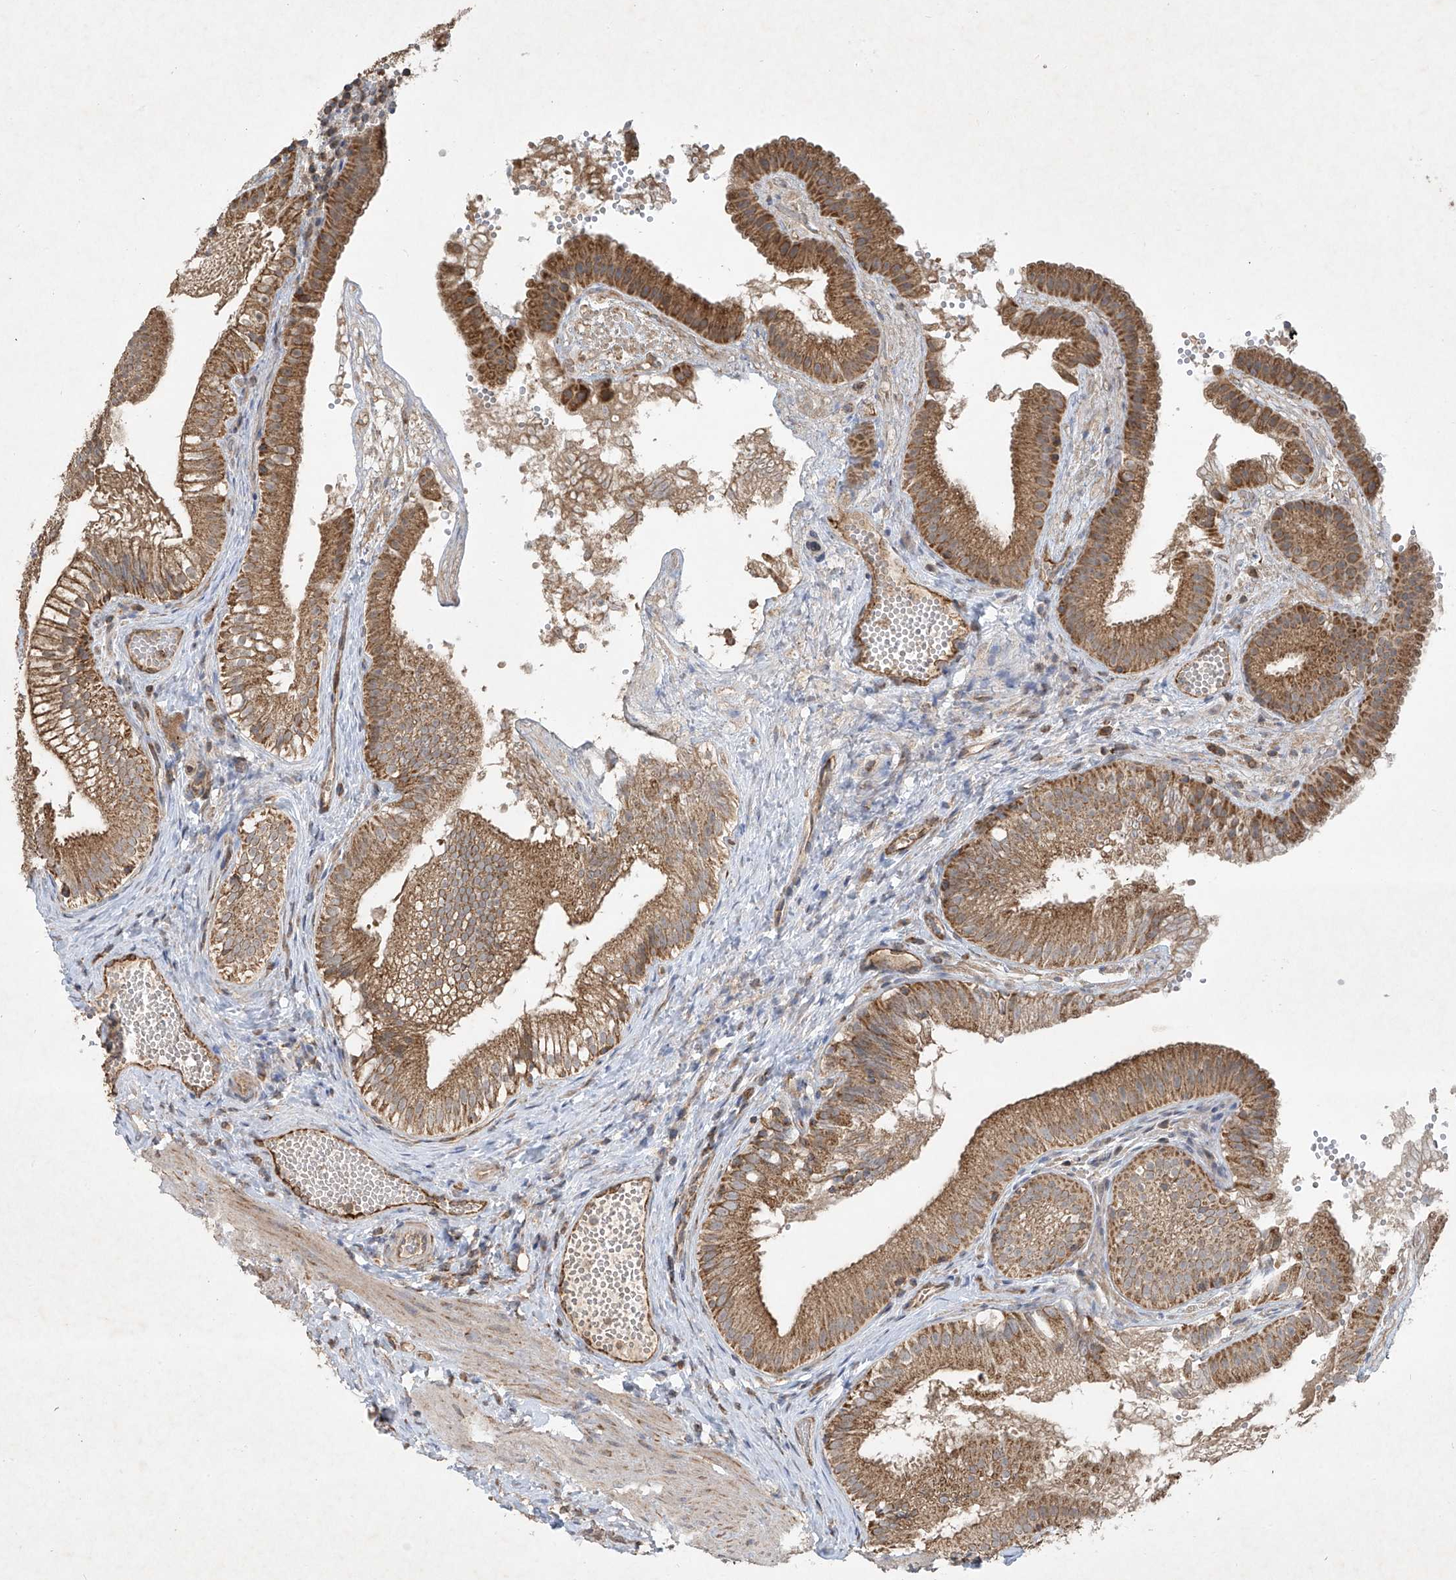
{"staining": {"intensity": "moderate", "quantity": ">75%", "location": "cytoplasmic/membranous"}, "tissue": "gallbladder", "cell_type": "Glandular cells", "image_type": "normal", "snomed": [{"axis": "morphology", "description": "Normal tissue, NOS"}, {"axis": "topography", "description": "Gallbladder"}], "caption": "Approximately >75% of glandular cells in unremarkable gallbladder show moderate cytoplasmic/membranous protein positivity as visualized by brown immunohistochemical staining.", "gene": "UQCC1", "patient": {"sex": "female", "age": 30}}